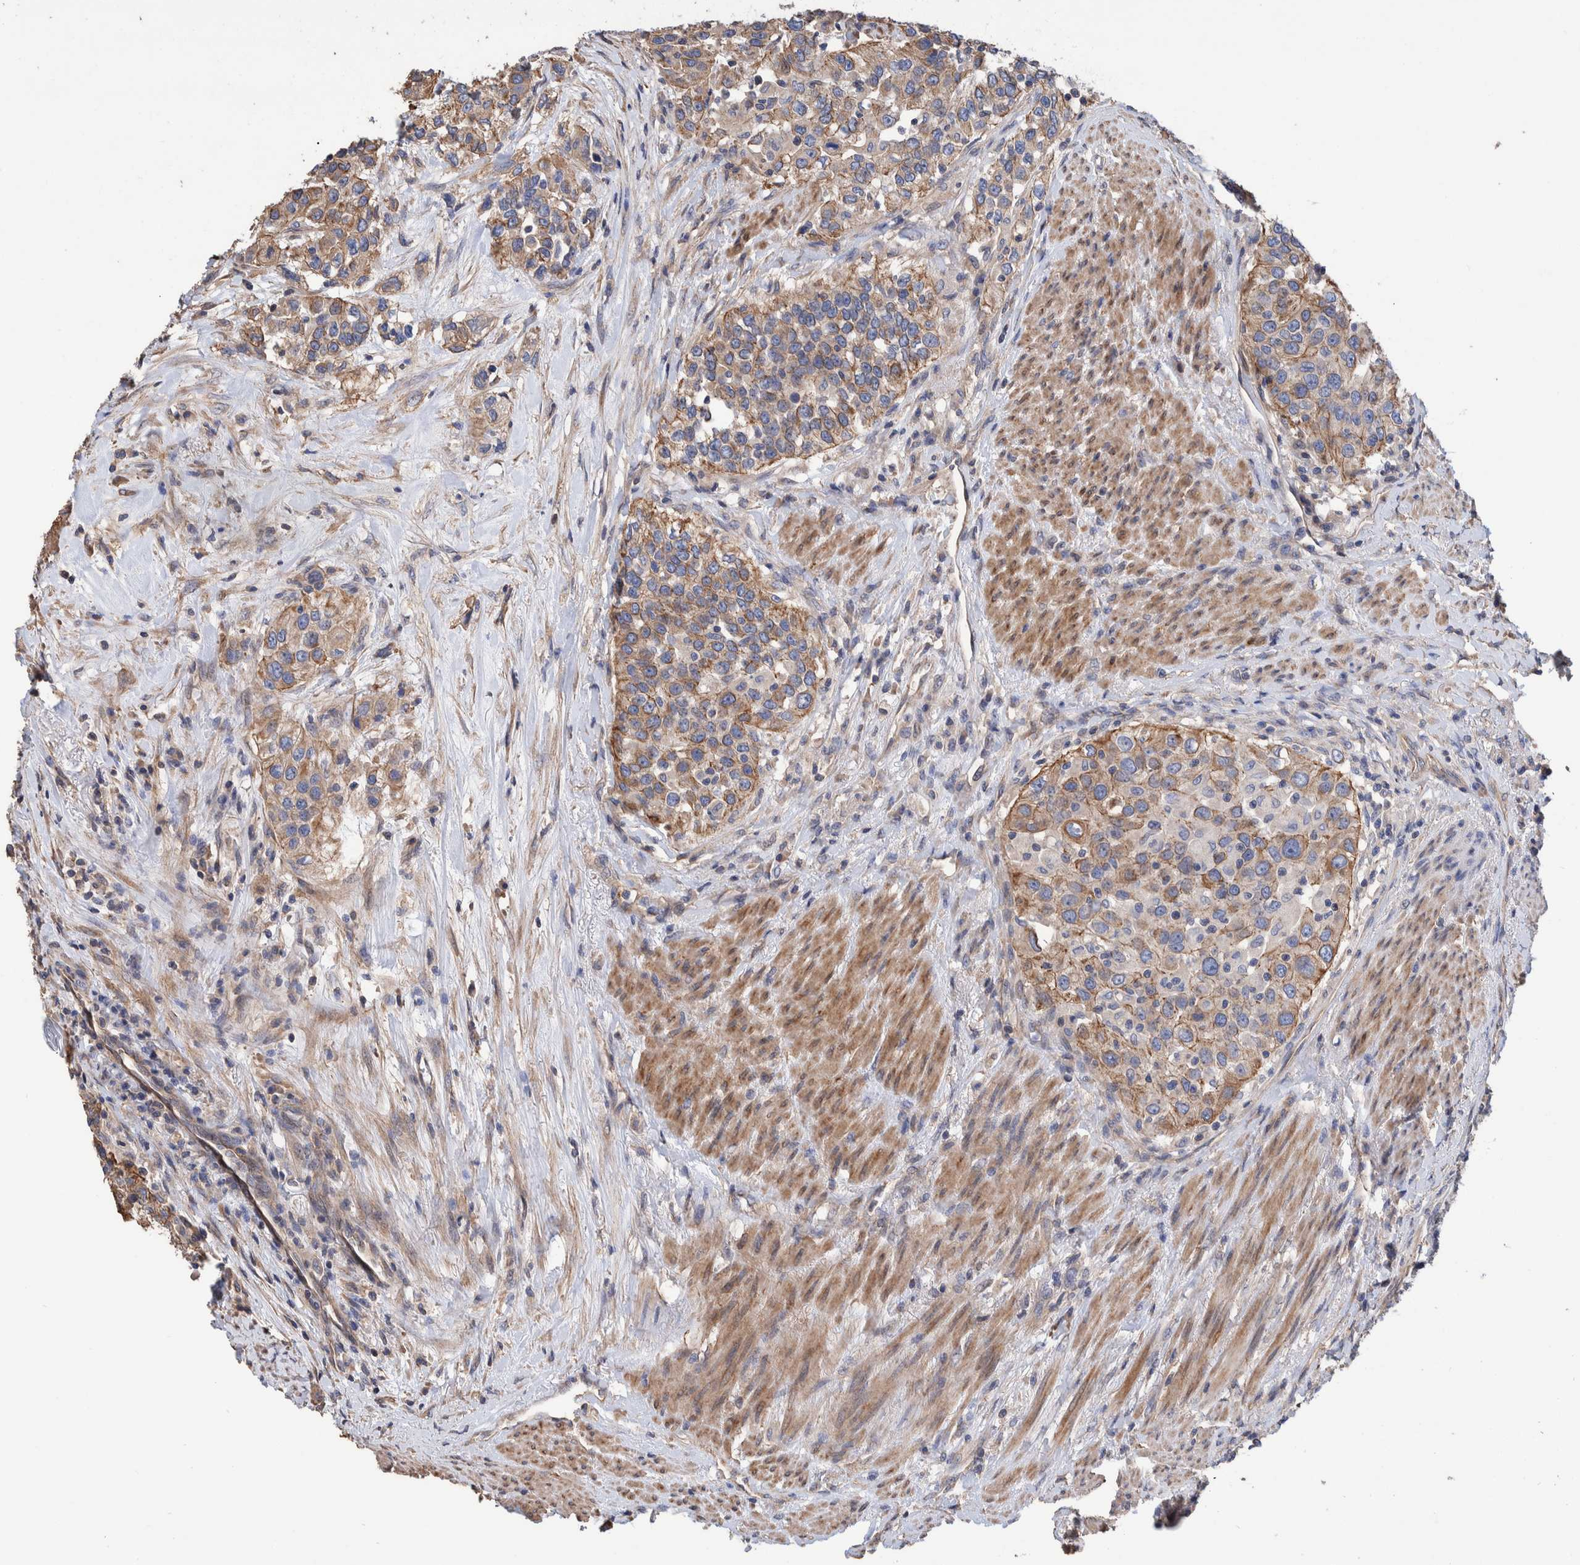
{"staining": {"intensity": "moderate", "quantity": "<25%", "location": "cytoplasmic/membranous"}, "tissue": "urothelial cancer", "cell_type": "Tumor cells", "image_type": "cancer", "snomed": [{"axis": "morphology", "description": "Urothelial carcinoma, High grade"}, {"axis": "topography", "description": "Urinary bladder"}], "caption": "Immunohistochemistry histopathology image of human urothelial carcinoma (high-grade) stained for a protein (brown), which exhibits low levels of moderate cytoplasmic/membranous staining in approximately <25% of tumor cells.", "gene": "SLC45A4", "patient": {"sex": "female", "age": 80}}